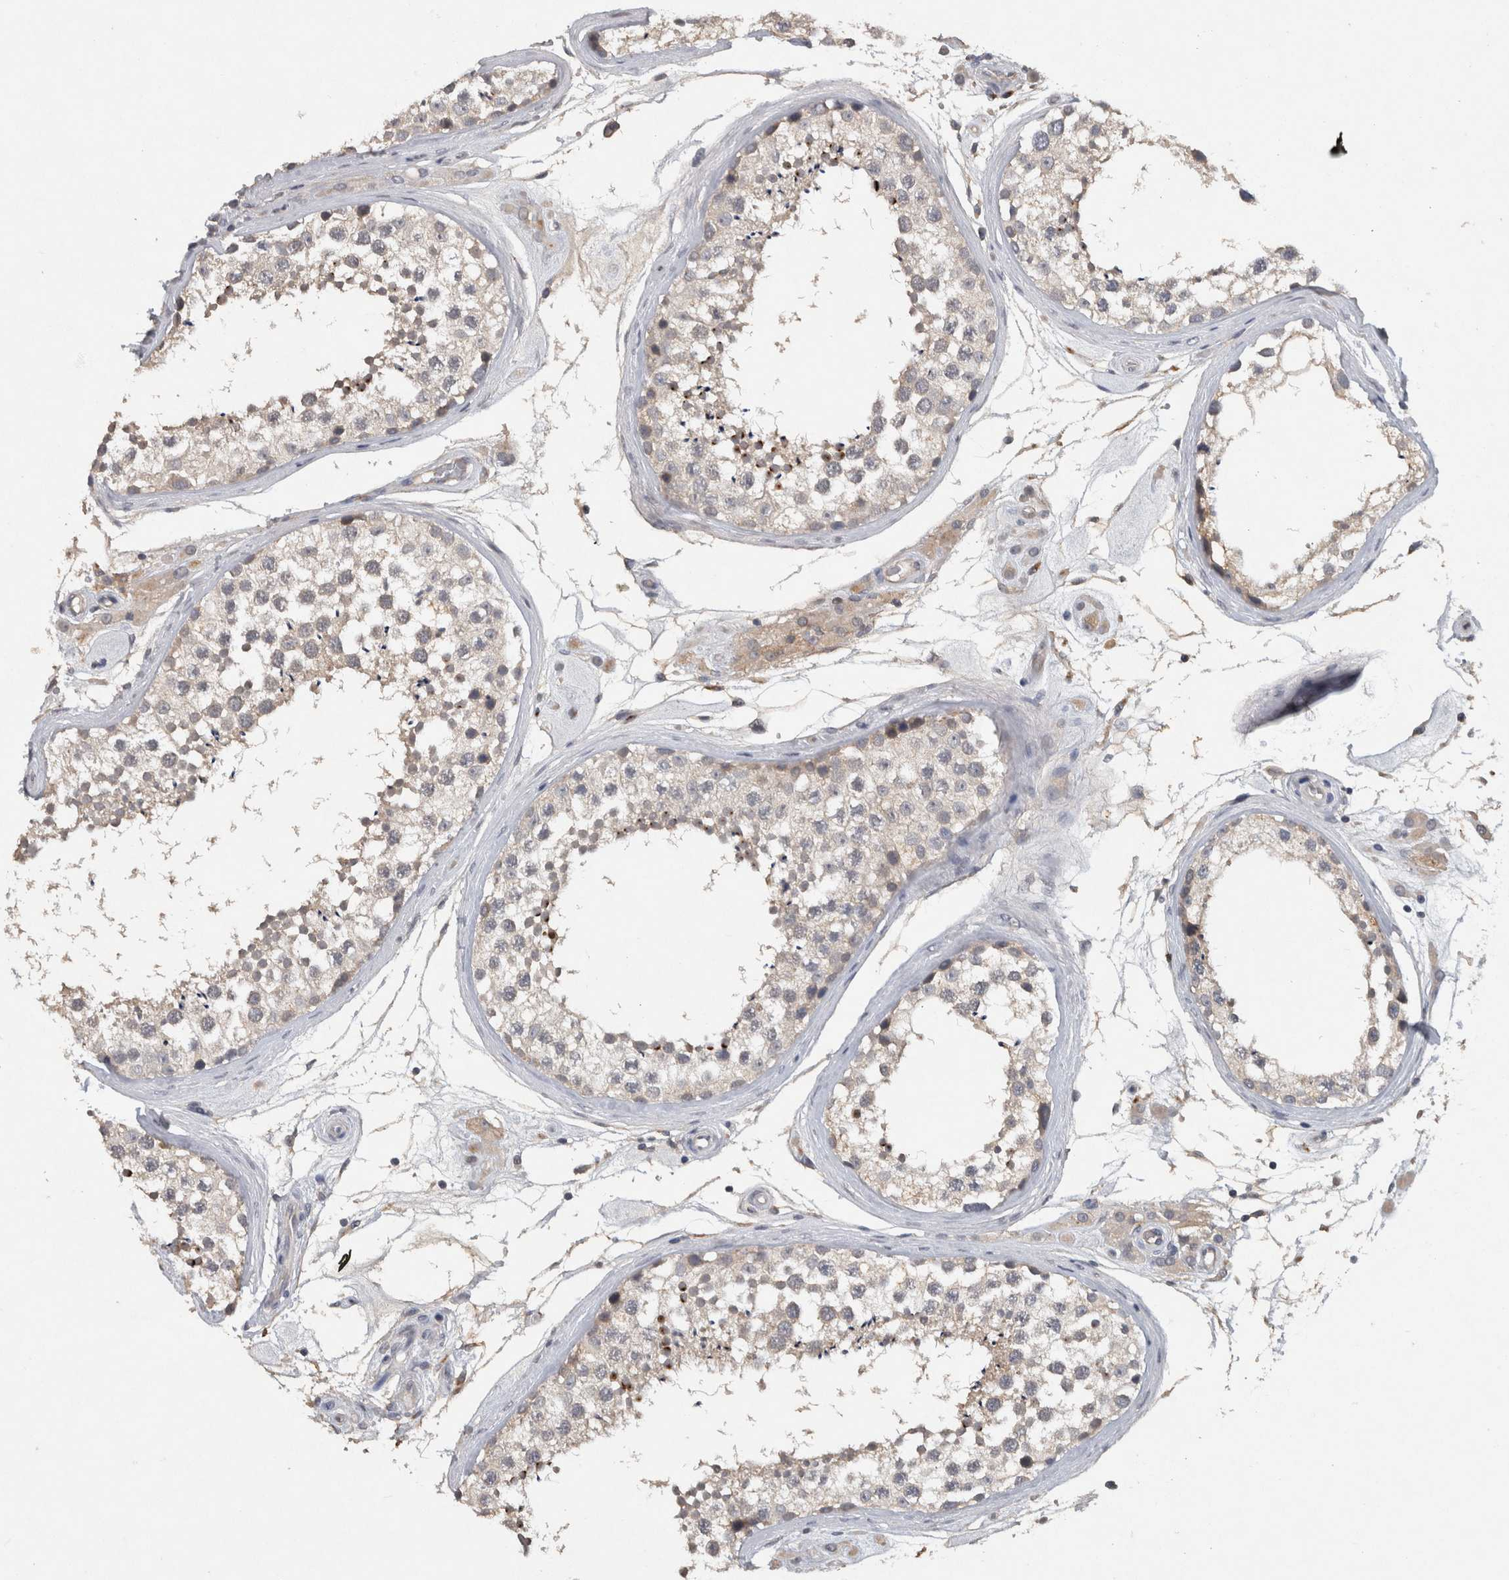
{"staining": {"intensity": "moderate", "quantity": "<25%", "location": "cytoplasmic/membranous"}, "tissue": "testis", "cell_type": "Cells in seminiferous ducts", "image_type": "normal", "snomed": [{"axis": "morphology", "description": "Normal tissue, NOS"}, {"axis": "topography", "description": "Testis"}], "caption": "About <25% of cells in seminiferous ducts in benign human testis display moderate cytoplasmic/membranous protein staining as visualized by brown immunohistochemical staining.", "gene": "HEXD", "patient": {"sex": "male", "age": 46}}